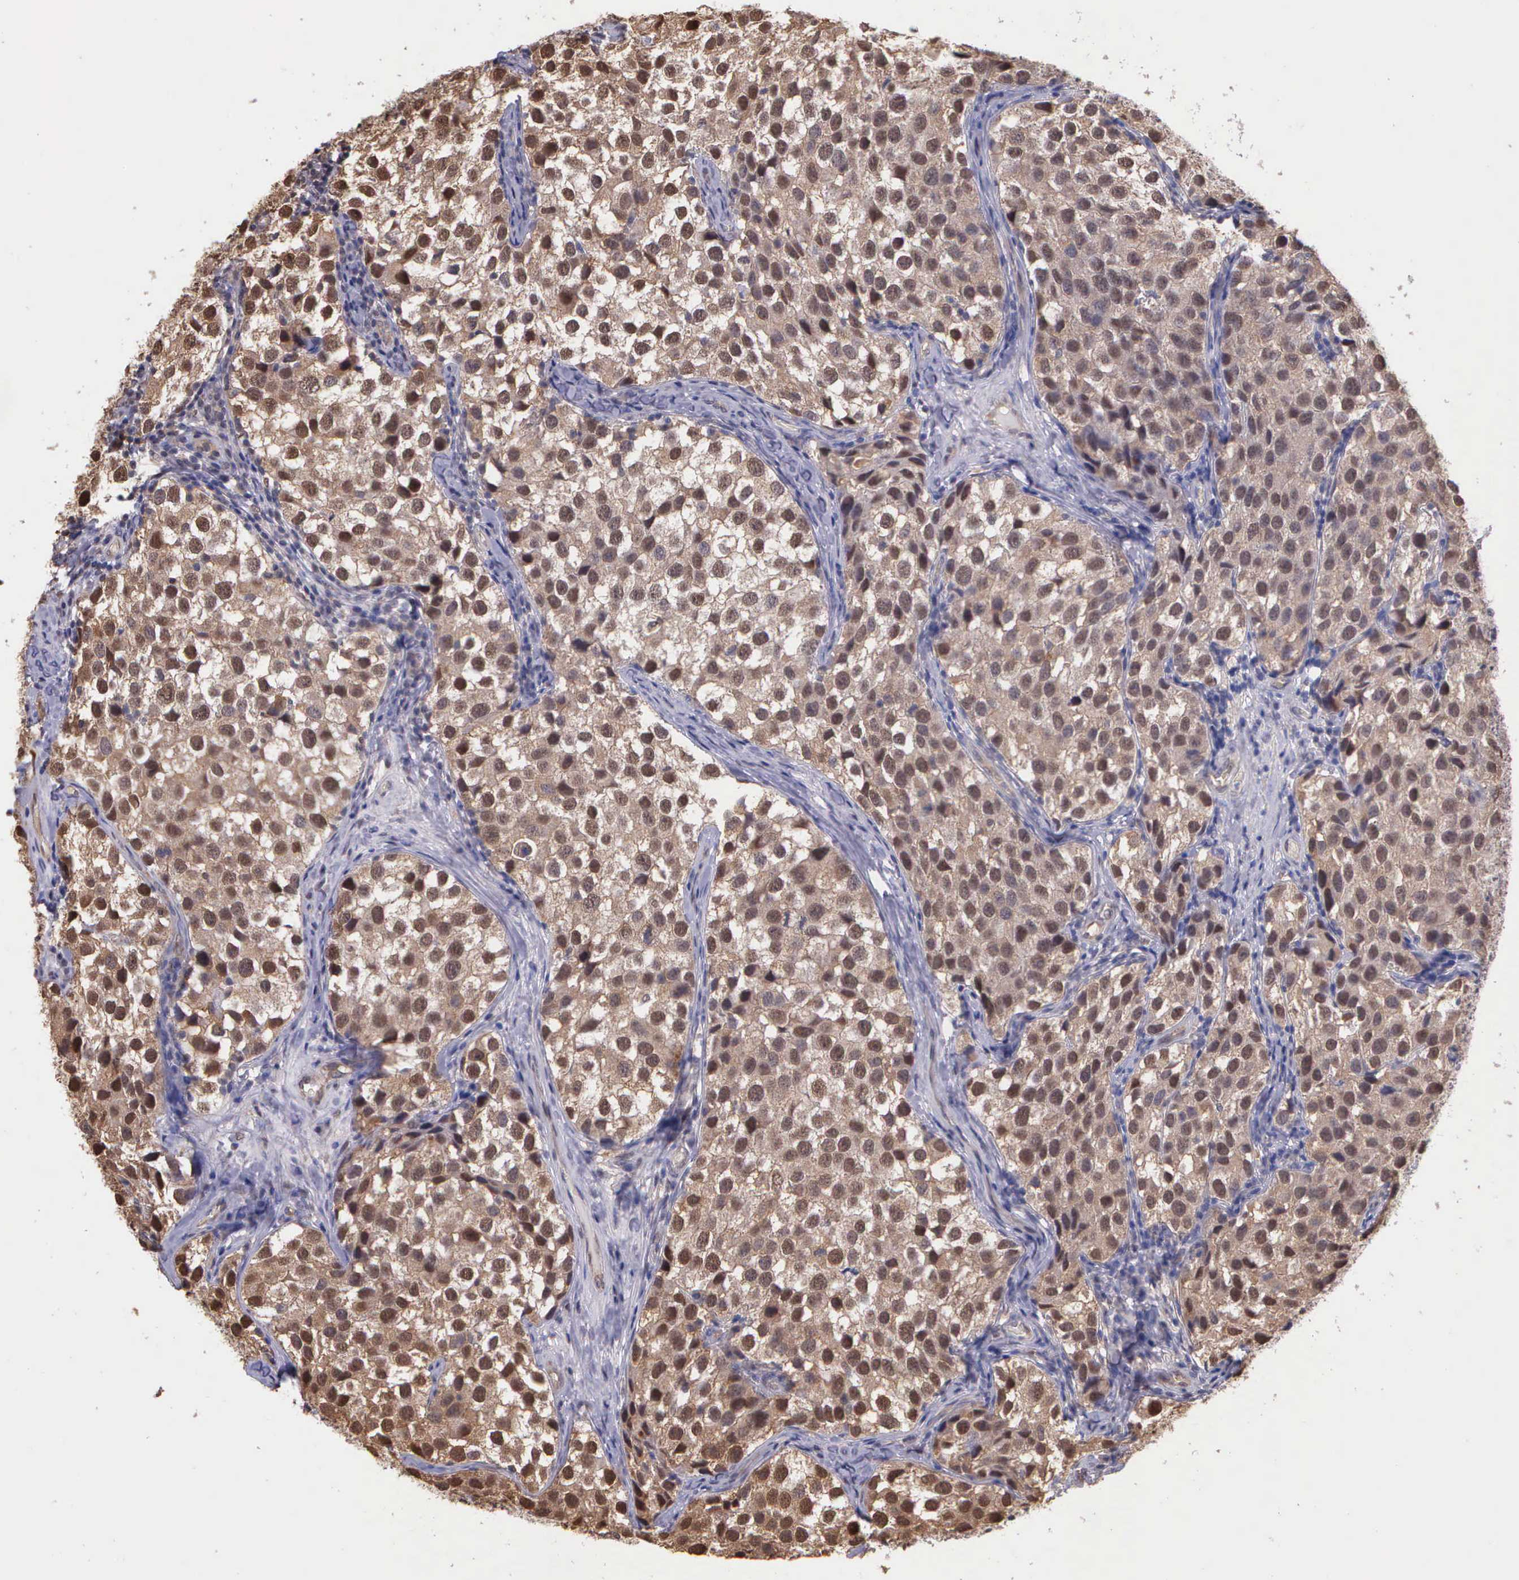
{"staining": {"intensity": "strong", "quantity": ">75%", "location": "cytoplasmic/membranous,nuclear"}, "tissue": "testis cancer", "cell_type": "Tumor cells", "image_type": "cancer", "snomed": [{"axis": "morphology", "description": "Seminoma, NOS"}, {"axis": "topography", "description": "Testis"}], "caption": "Immunohistochemistry photomicrograph of neoplastic tissue: testis cancer stained using immunohistochemistry displays high levels of strong protein expression localized specifically in the cytoplasmic/membranous and nuclear of tumor cells, appearing as a cytoplasmic/membranous and nuclear brown color.", "gene": "PSMC1", "patient": {"sex": "male", "age": 39}}